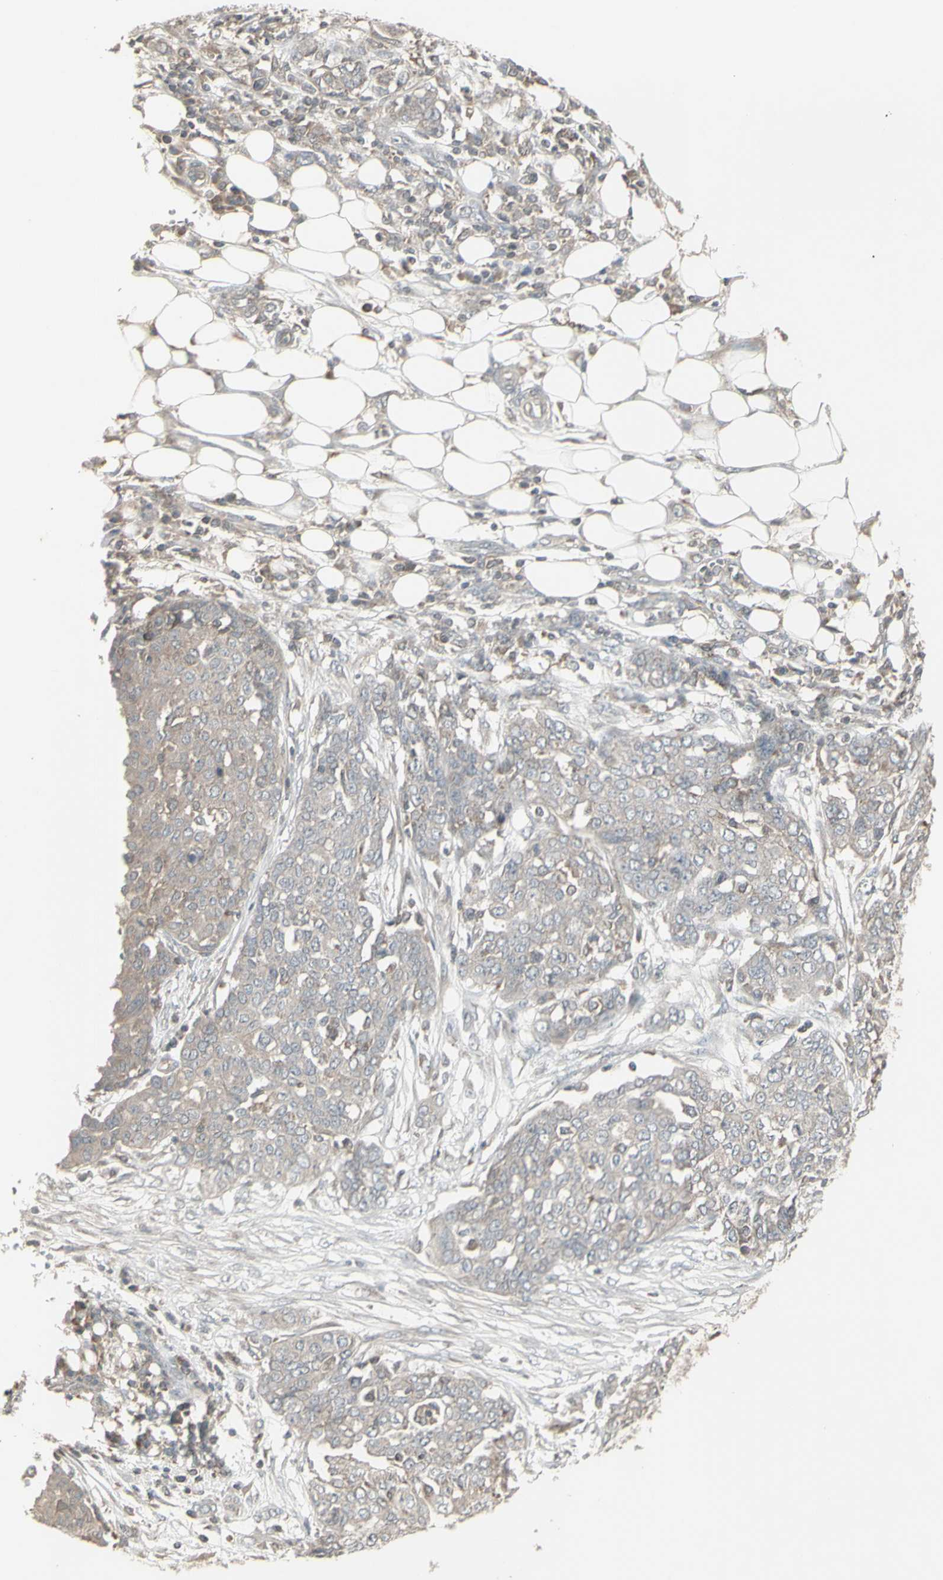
{"staining": {"intensity": "negative", "quantity": "none", "location": "none"}, "tissue": "ovarian cancer", "cell_type": "Tumor cells", "image_type": "cancer", "snomed": [{"axis": "morphology", "description": "Cystadenocarcinoma, serous, NOS"}, {"axis": "topography", "description": "Soft tissue"}, {"axis": "topography", "description": "Ovary"}], "caption": "The immunohistochemistry histopathology image has no significant positivity in tumor cells of serous cystadenocarcinoma (ovarian) tissue.", "gene": "CSK", "patient": {"sex": "female", "age": 57}}